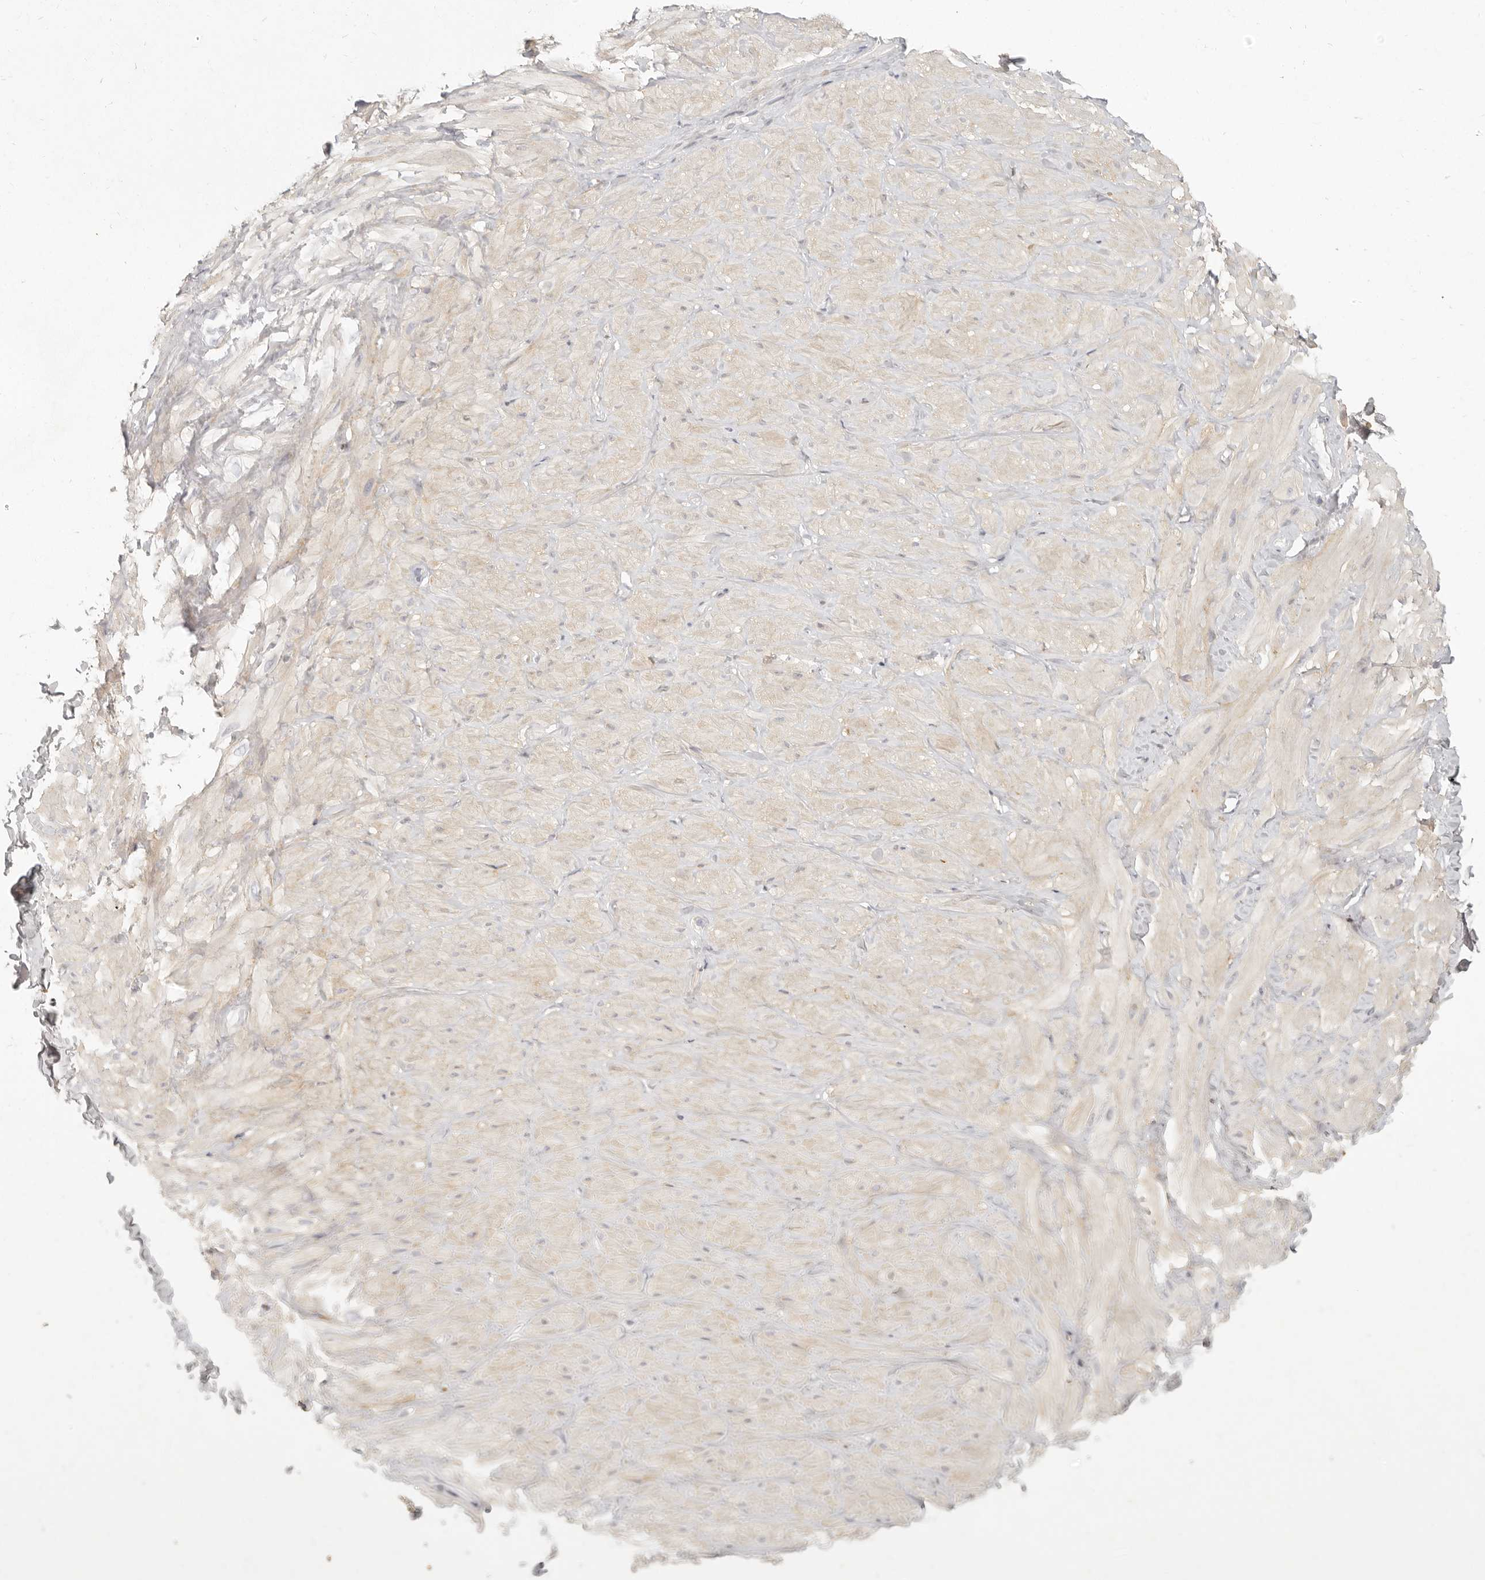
{"staining": {"intensity": "negative", "quantity": "none", "location": "none"}, "tissue": "adipose tissue", "cell_type": "Adipocytes", "image_type": "normal", "snomed": [{"axis": "morphology", "description": "Normal tissue, NOS"}, {"axis": "topography", "description": "Adipose tissue"}, {"axis": "topography", "description": "Vascular tissue"}, {"axis": "topography", "description": "Peripheral nerve tissue"}], "caption": "A high-resolution photomicrograph shows immunohistochemistry (IHC) staining of benign adipose tissue, which exhibits no significant expression in adipocytes. (Brightfield microscopy of DAB (3,3'-diaminobenzidine) IHC at high magnification).", "gene": "NIBAN1", "patient": {"sex": "male", "age": 25}}